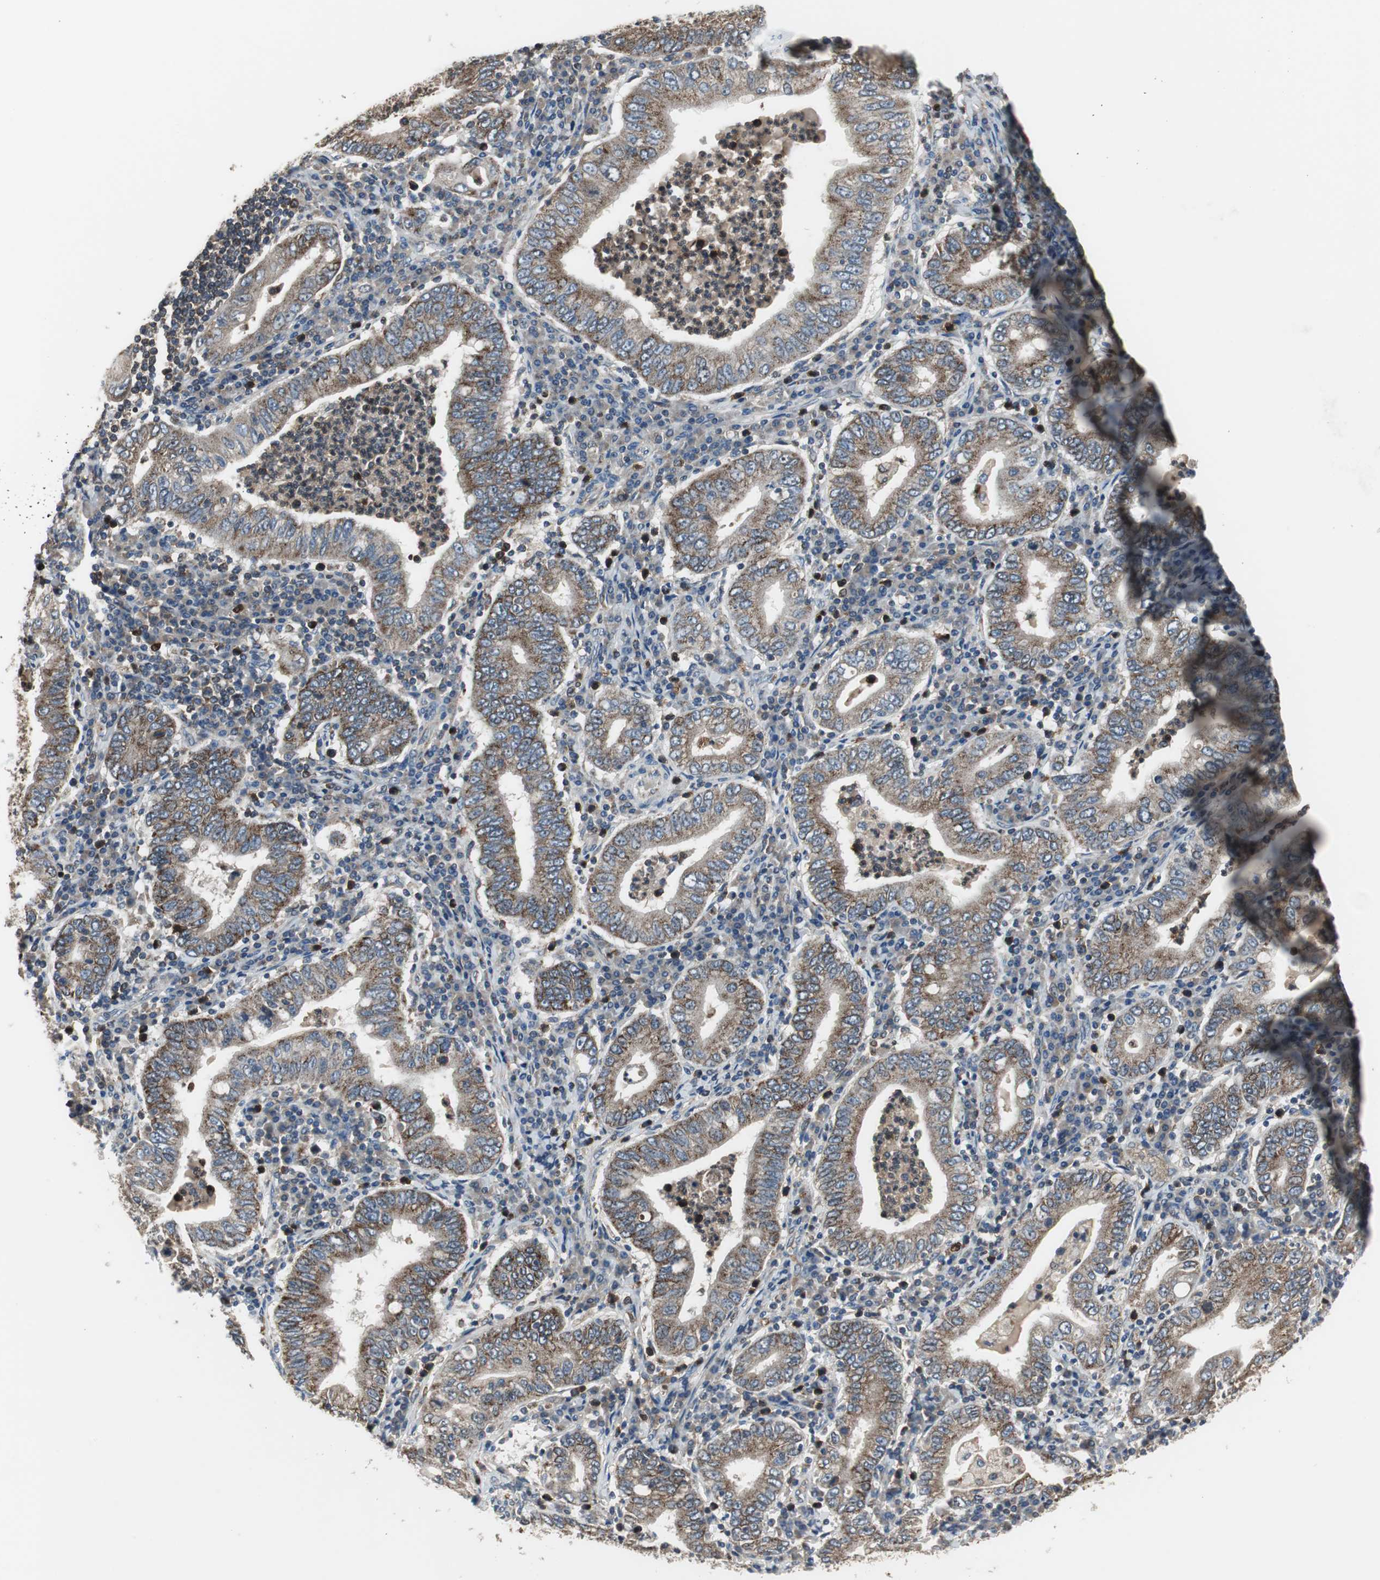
{"staining": {"intensity": "moderate", "quantity": ">75%", "location": "cytoplasmic/membranous"}, "tissue": "stomach cancer", "cell_type": "Tumor cells", "image_type": "cancer", "snomed": [{"axis": "morphology", "description": "Normal tissue, NOS"}, {"axis": "morphology", "description": "Adenocarcinoma, NOS"}, {"axis": "topography", "description": "Esophagus"}, {"axis": "topography", "description": "Stomach, upper"}, {"axis": "topography", "description": "Peripheral nerve tissue"}], "caption": "High-power microscopy captured an immunohistochemistry micrograph of stomach cancer (adenocarcinoma), revealing moderate cytoplasmic/membranous positivity in approximately >75% of tumor cells. Nuclei are stained in blue.", "gene": "PI4KB", "patient": {"sex": "male", "age": 62}}